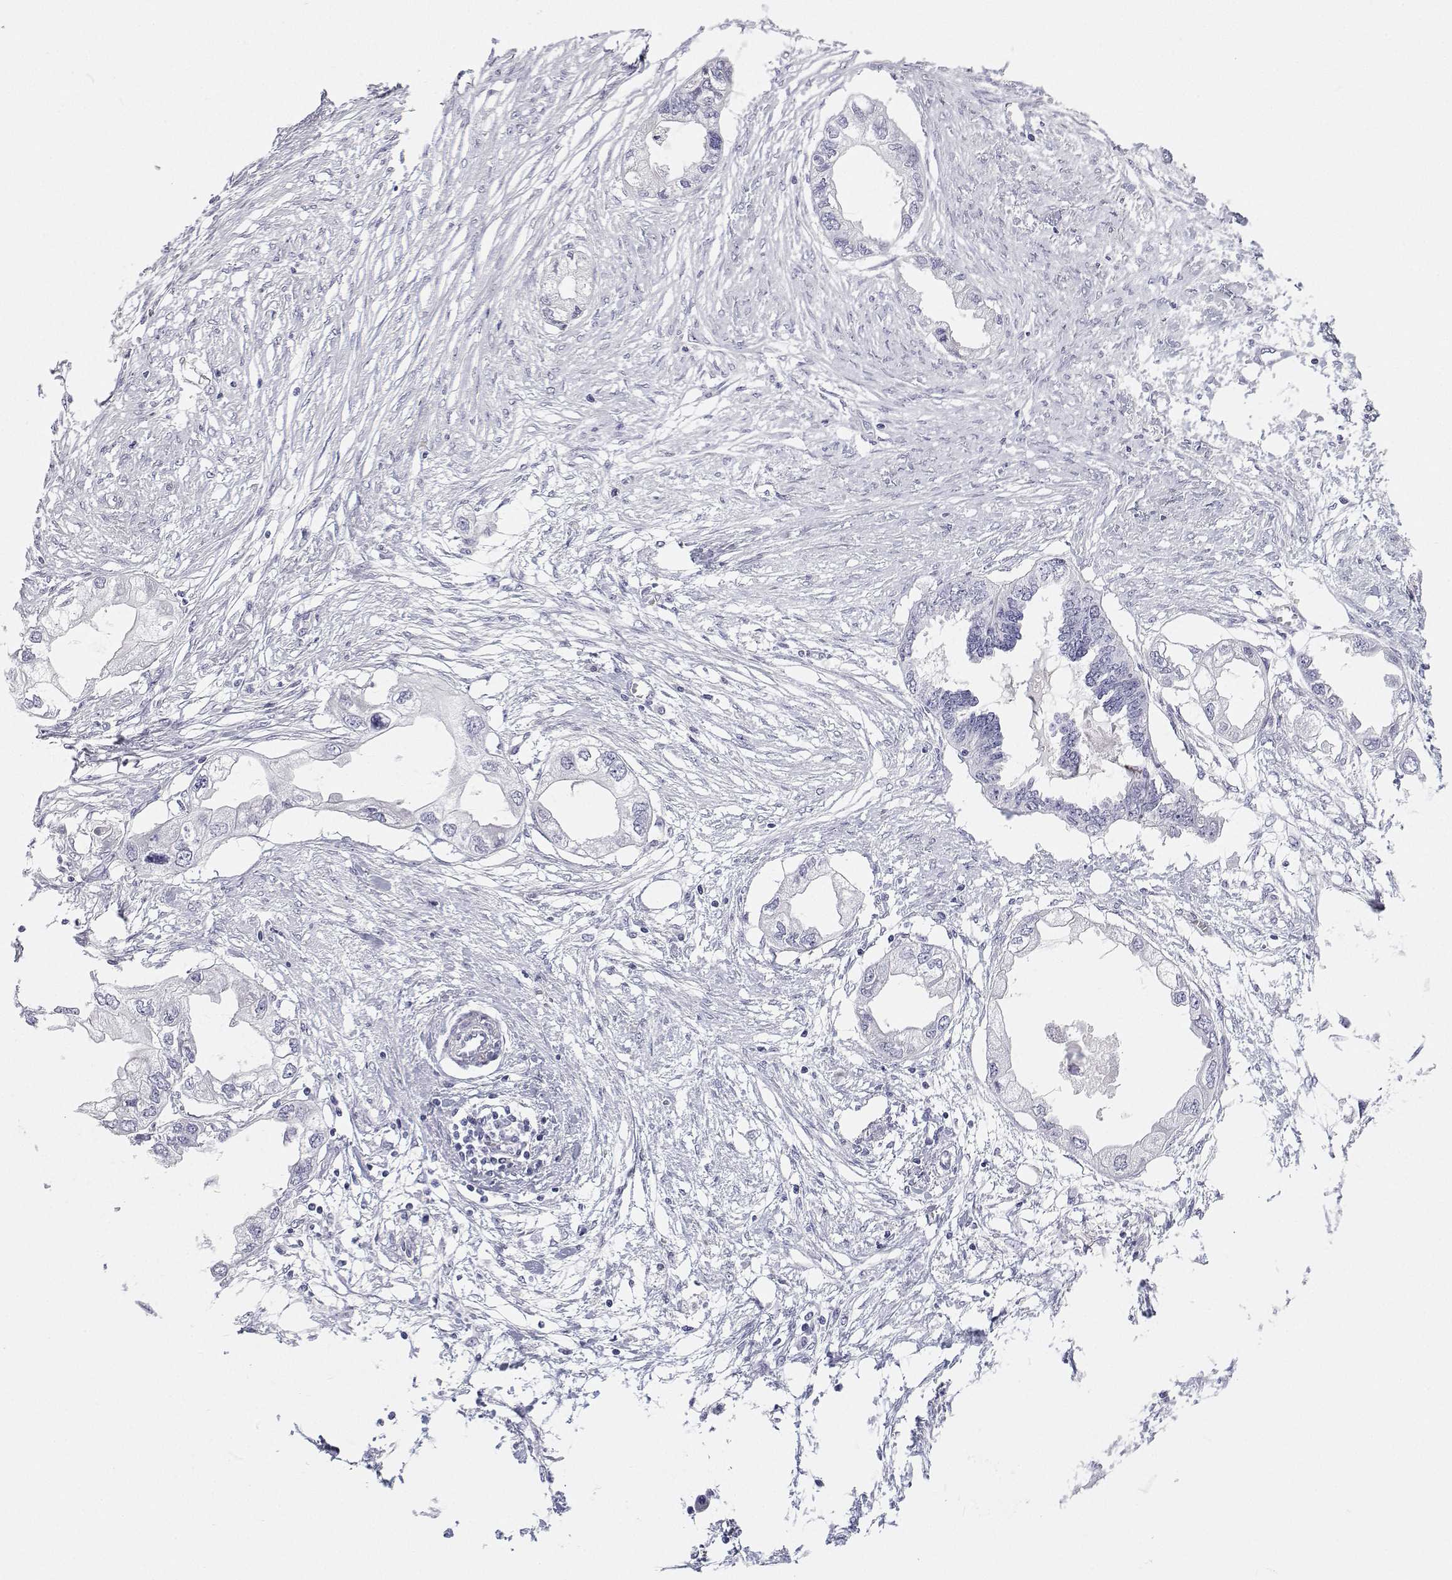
{"staining": {"intensity": "negative", "quantity": "none", "location": "none"}, "tissue": "endometrial cancer", "cell_type": "Tumor cells", "image_type": "cancer", "snomed": [{"axis": "morphology", "description": "Adenocarcinoma, NOS"}, {"axis": "morphology", "description": "Adenocarcinoma, metastatic, NOS"}, {"axis": "topography", "description": "Adipose tissue"}, {"axis": "topography", "description": "Endometrium"}], "caption": "Tumor cells are negative for protein expression in human metastatic adenocarcinoma (endometrial).", "gene": "BHMT", "patient": {"sex": "female", "age": 67}}